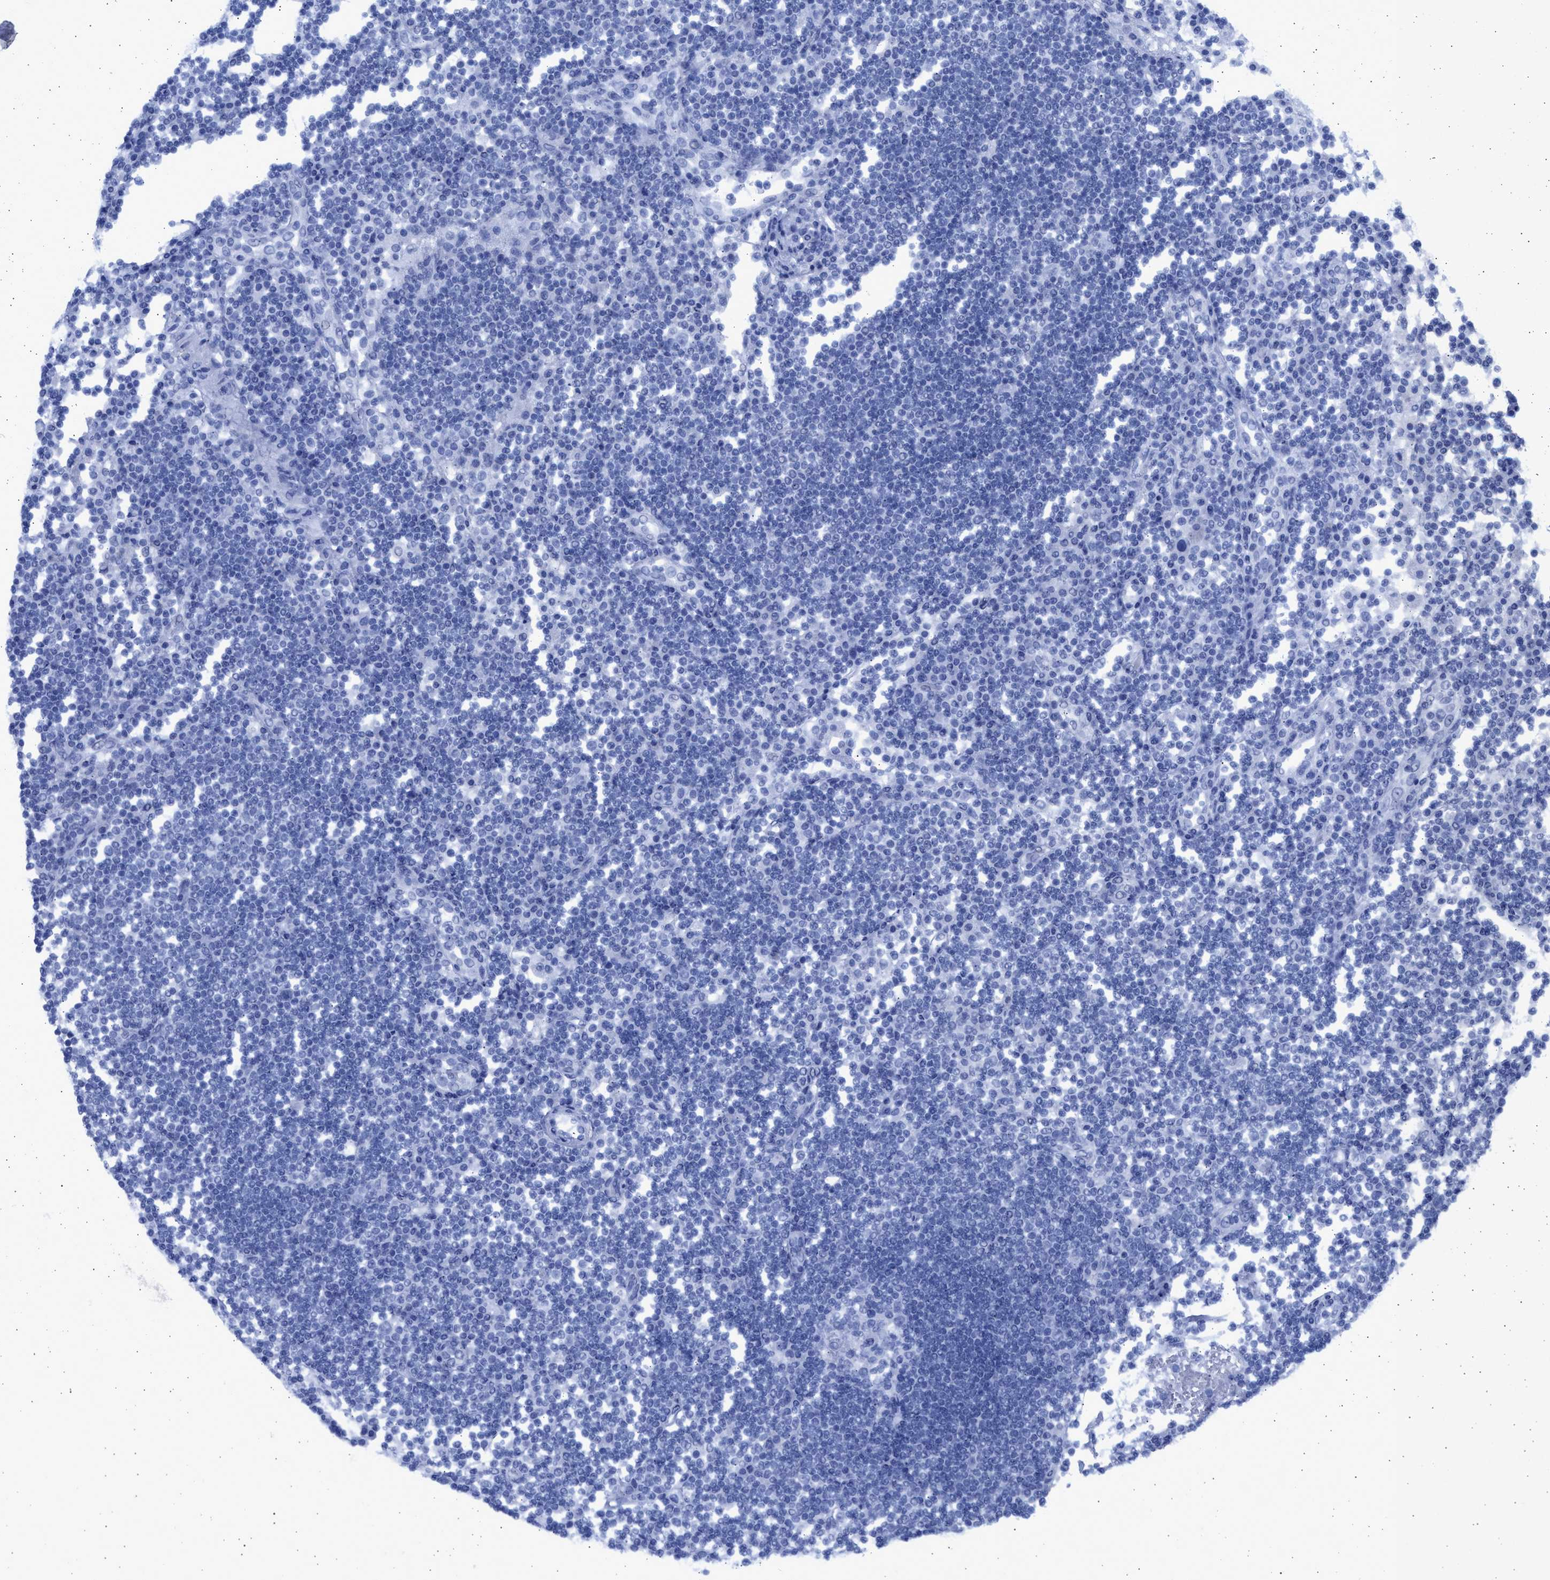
{"staining": {"intensity": "negative", "quantity": "none", "location": "none"}, "tissue": "lymph node", "cell_type": "Germinal center cells", "image_type": "normal", "snomed": [{"axis": "morphology", "description": "Normal tissue, NOS"}, {"axis": "topography", "description": "Lymph node"}], "caption": "Immunohistochemical staining of unremarkable lymph node reveals no significant staining in germinal center cells.", "gene": "ALDOC", "patient": {"sex": "female", "age": 53}}